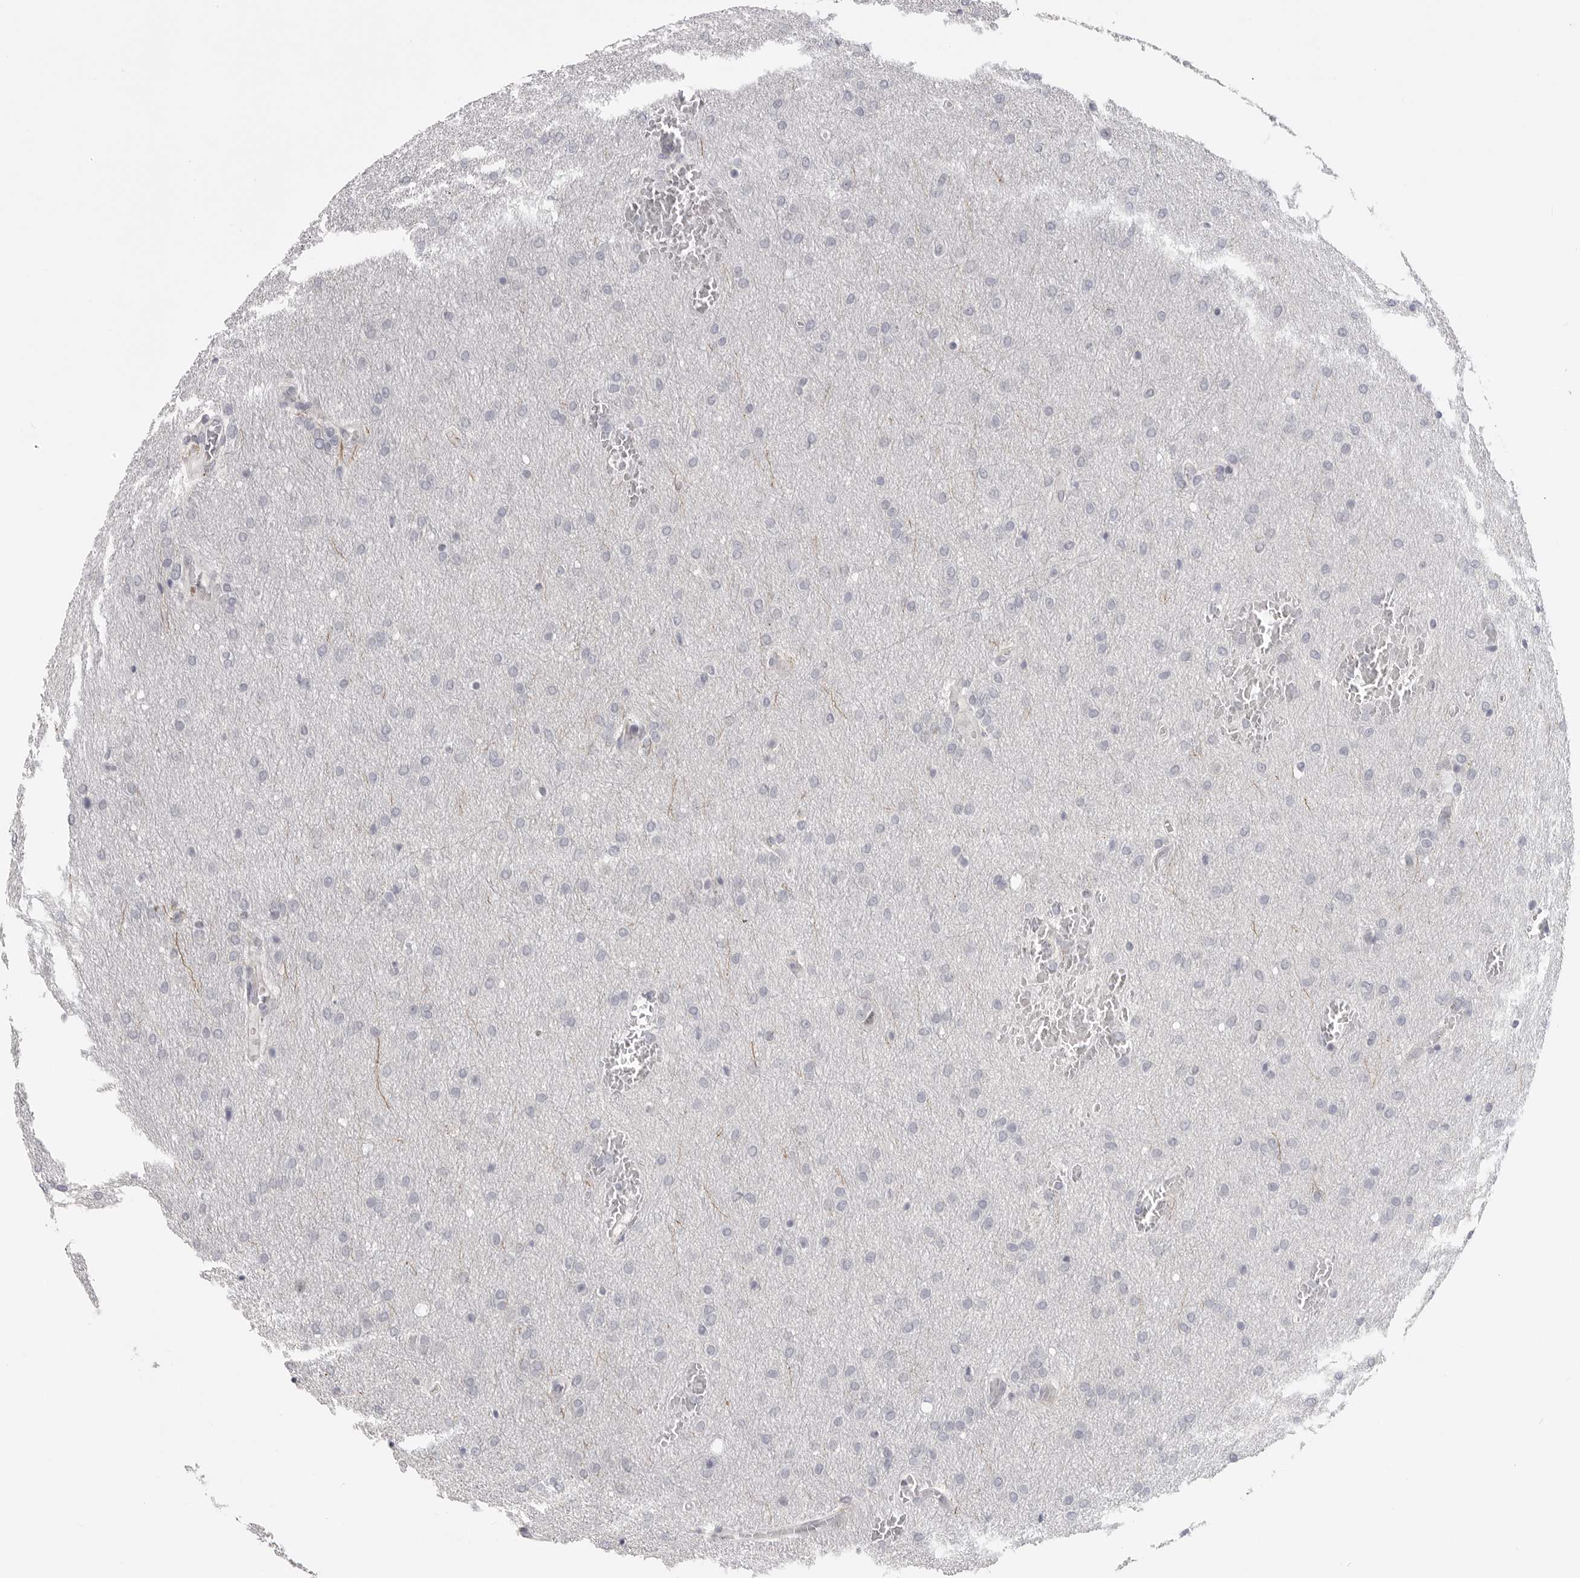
{"staining": {"intensity": "negative", "quantity": "none", "location": "none"}, "tissue": "glioma", "cell_type": "Tumor cells", "image_type": "cancer", "snomed": [{"axis": "morphology", "description": "Glioma, malignant, Low grade"}, {"axis": "topography", "description": "Brain"}], "caption": "Immunohistochemical staining of human low-grade glioma (malignant) displays no significant staining in tumor cells.", "gene": "HMGCS2", "patient": {"sex": "female", "age": 37}}